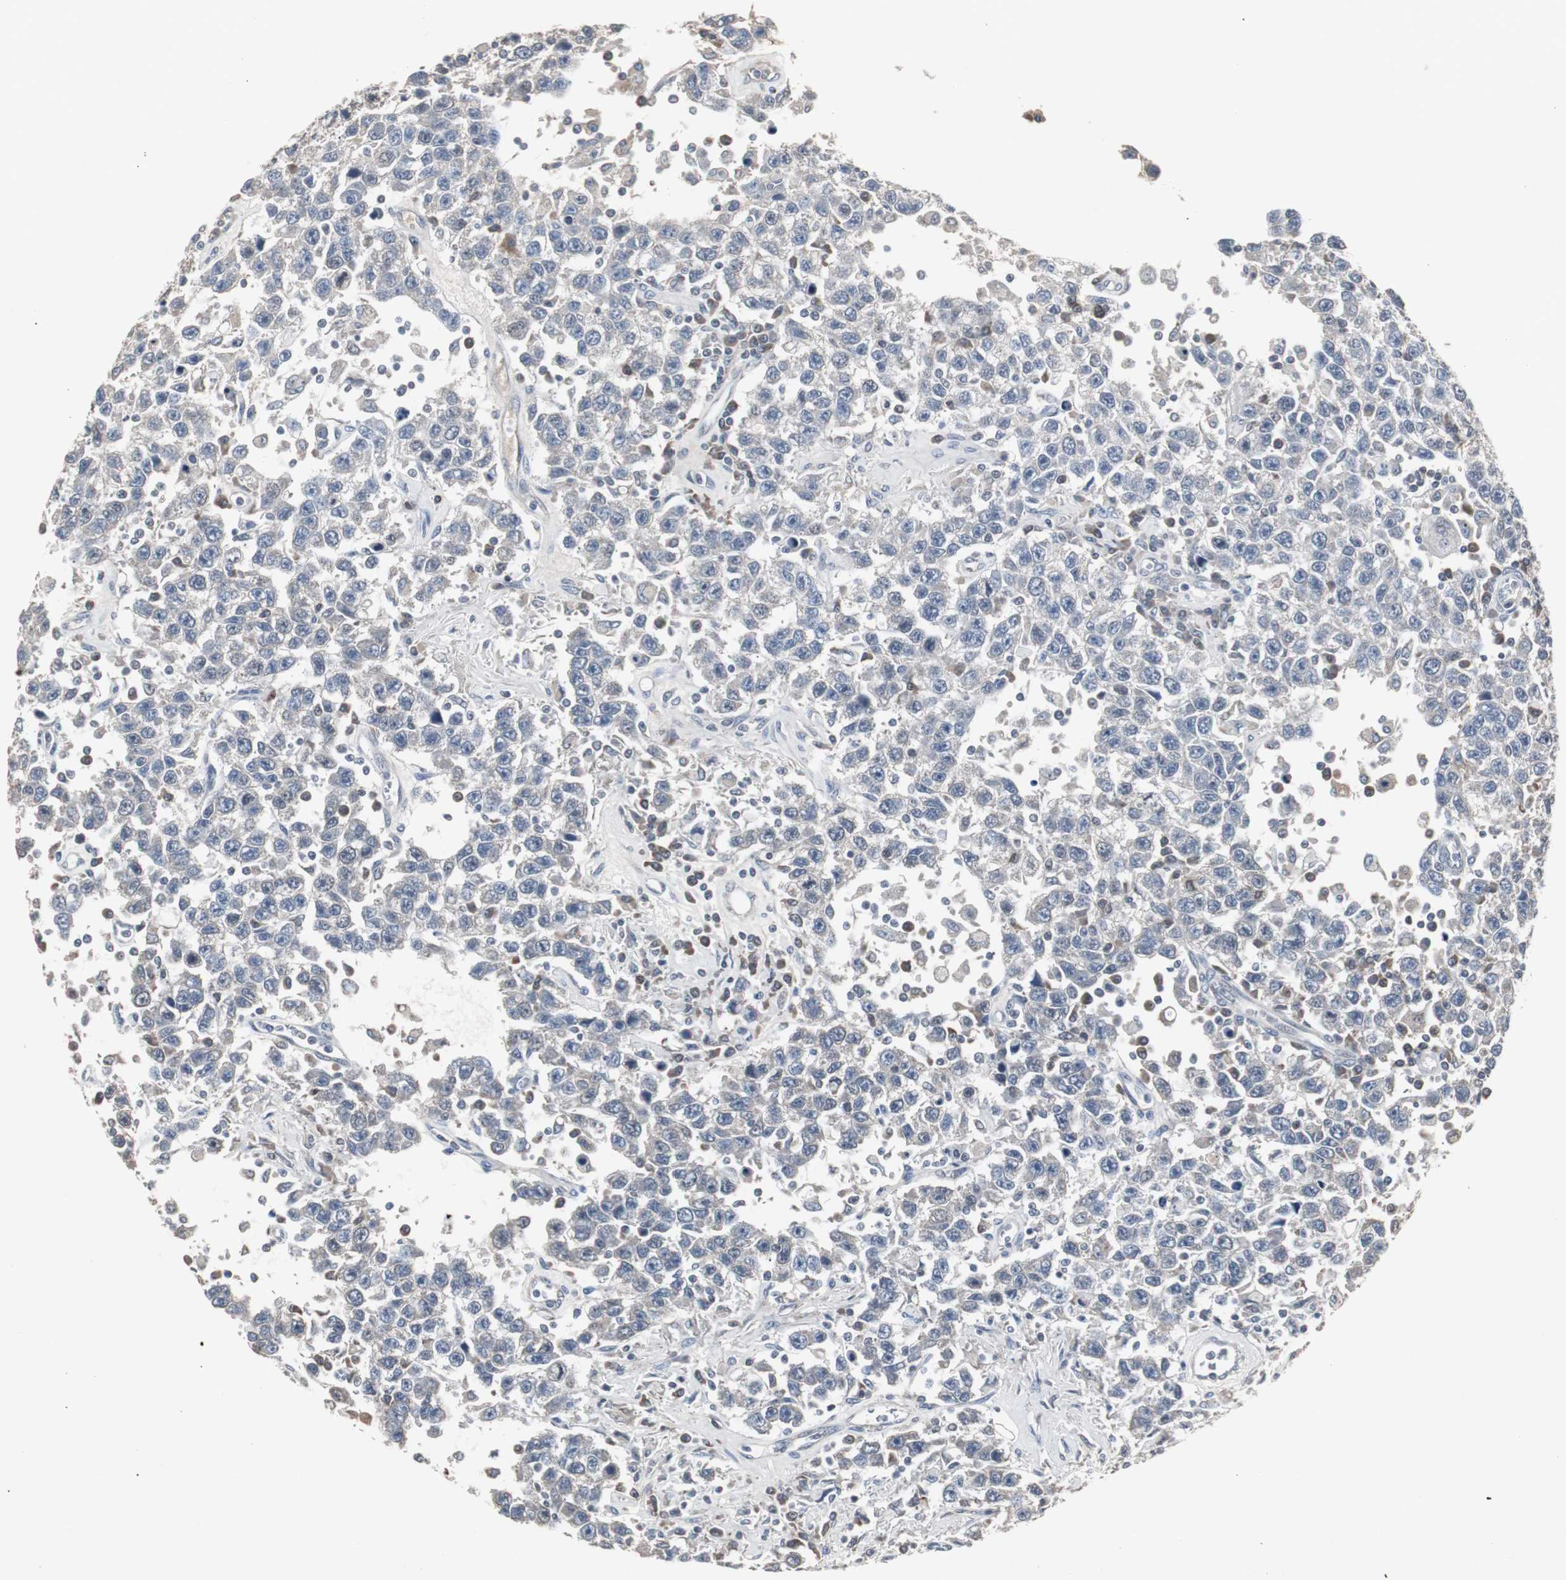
{"staining": {"intensity": "negative", "quantity": "none", "location": "none"}, "tissue": "testis cancer", "cell_type": "Tumor cells", "image_type": "cancer", "snomed": [{"axis": "morphology", "description": "Seminoma, NOS"}, {"axis": "topography", "description": "Testis"}], "caption": "Testis seminoma stained for a protein using IHC displays no positivity tumor cells.", "gene": "ACAA1", "patient": {"sex": "male", "age": 41}}